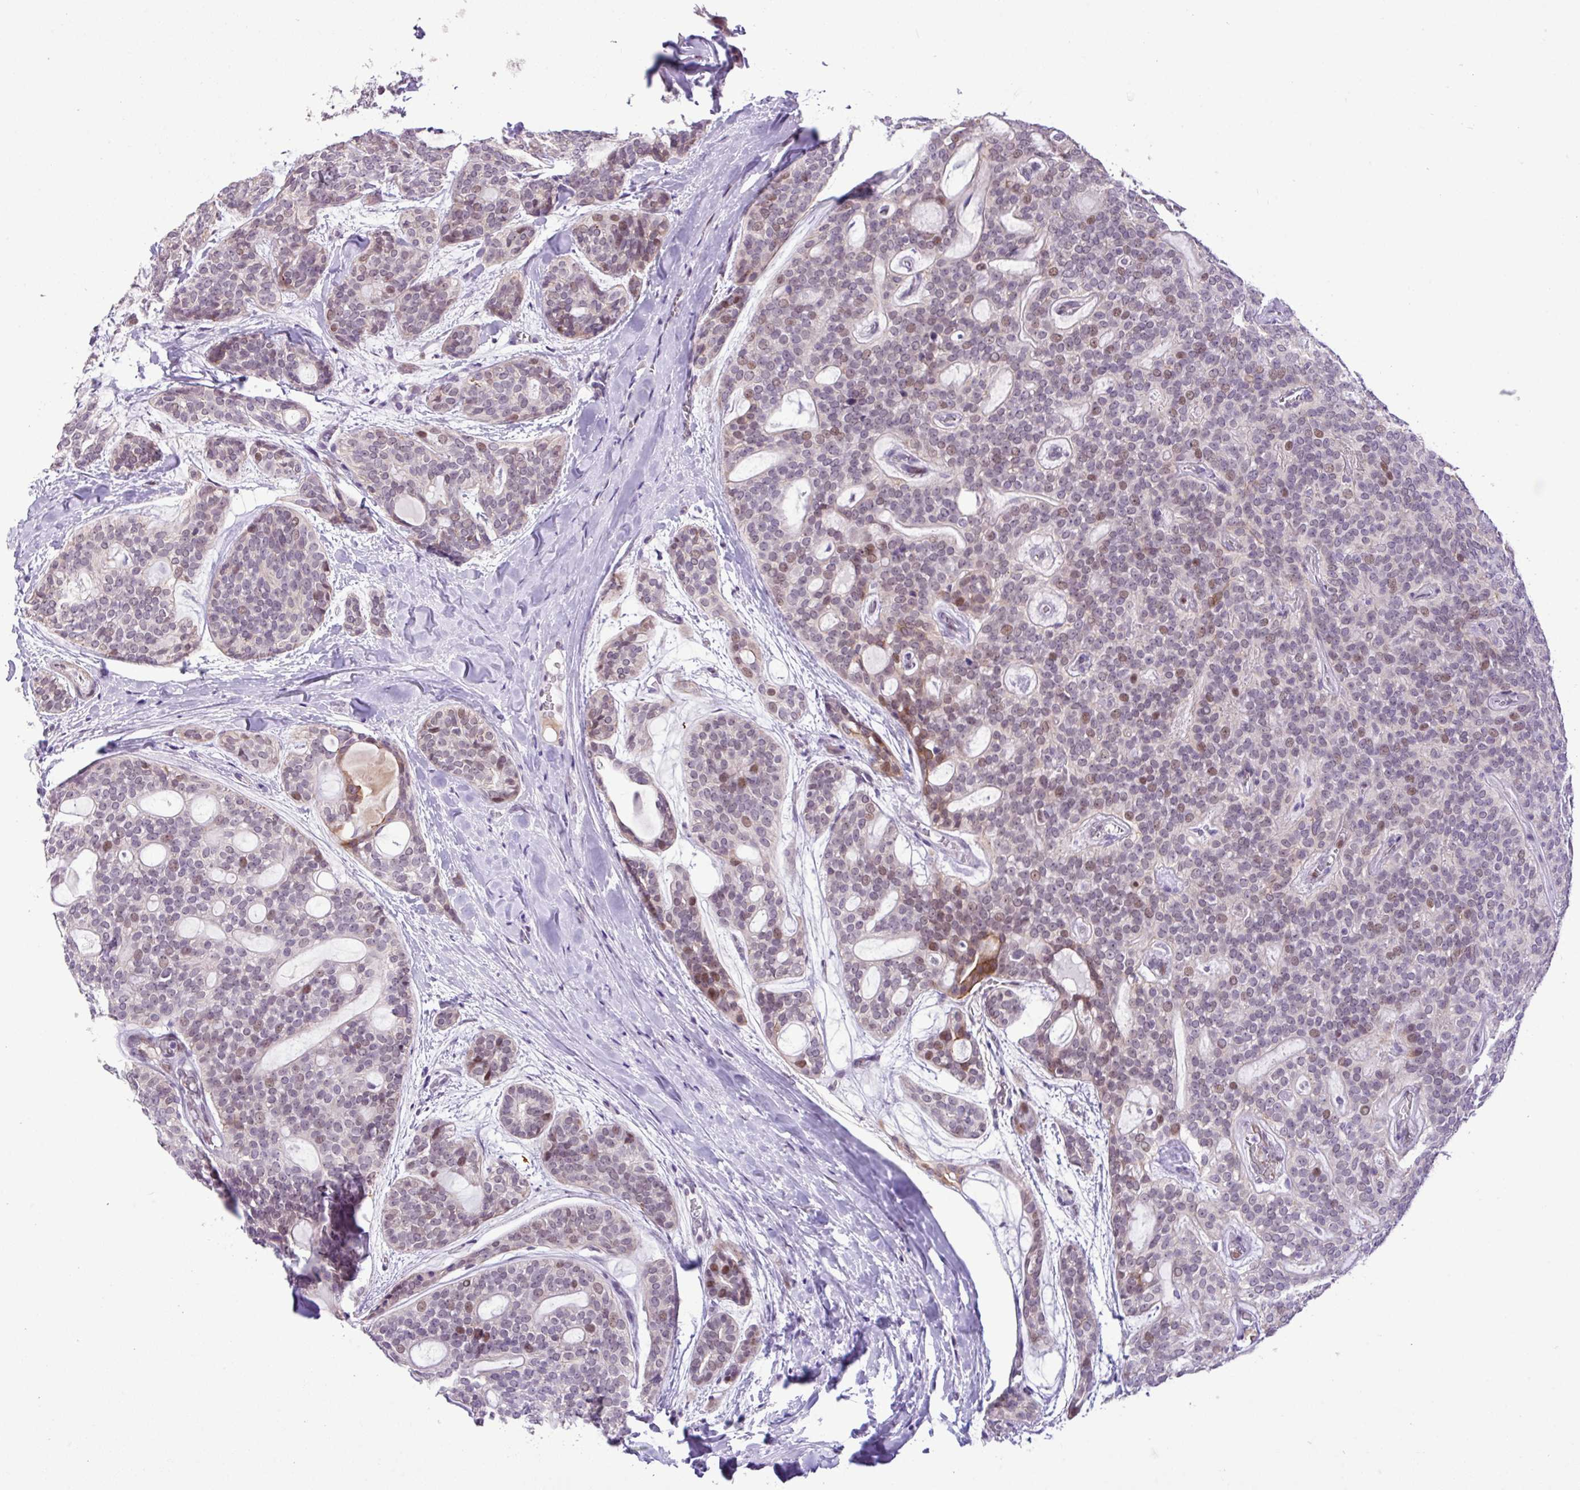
{"staining": {"intensity": "moderate", "quantity": "<25%", "location": "nuclear"}, "tissue": "head and neck cancer", "cell_type": "Tumor cells", "image_type": "cancer", "snomed": [{"axis": "morphology", "description": "Adenocarcinoma, NOS"}, {"axis": "topography", "description": "Head-Neck"}], "caption": "The histopathology image shows a brown stain indicating the presence of a protein in the nuclear of tumor cells in head and neck adenocarcinoma. The staining was performed using DAB, with brown indicating positive protein expression. Nuclei are stained blue with hematoxylin.", "gene": "YLPM1", "patient": {"sex": "male", "age": 66}}